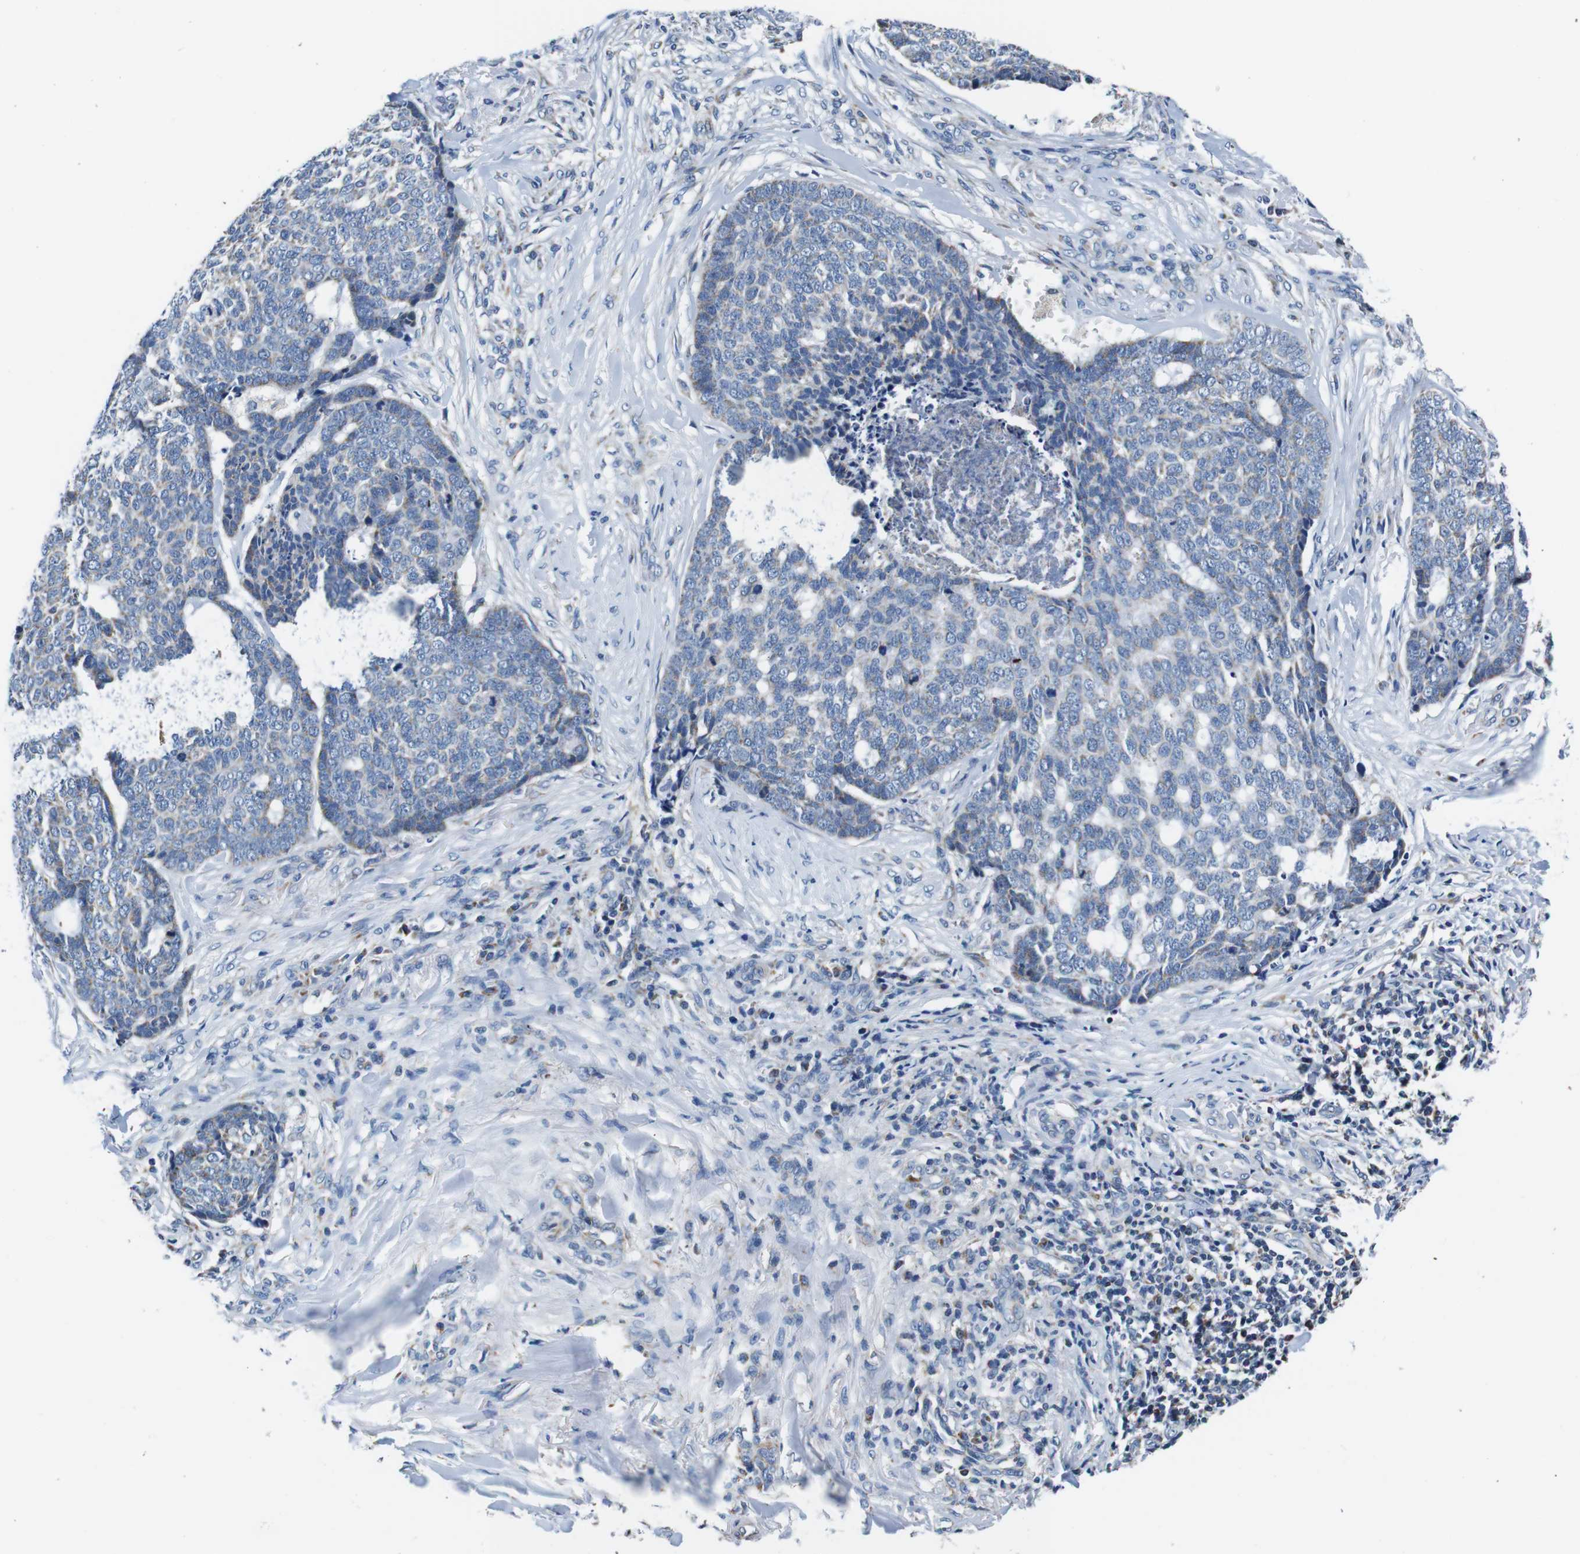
{"staining": {"intensity": "negative", "quantity": "none", "location": "none"}, "tissue": "skin cancer", "cell_type": "Tumor cells", "image_type": "cancer", "snomed": [{"axis": "morphology", "description": "Basal cell carcinoma"}, {"axis": "topography", "description": "Skin"}], "caption": "This is an IHC image of human skin basal cell carcinoma. There is no expression in tumor cells.", "gene": "LRP4", "patient": {"sex": "male", "age": 84}}